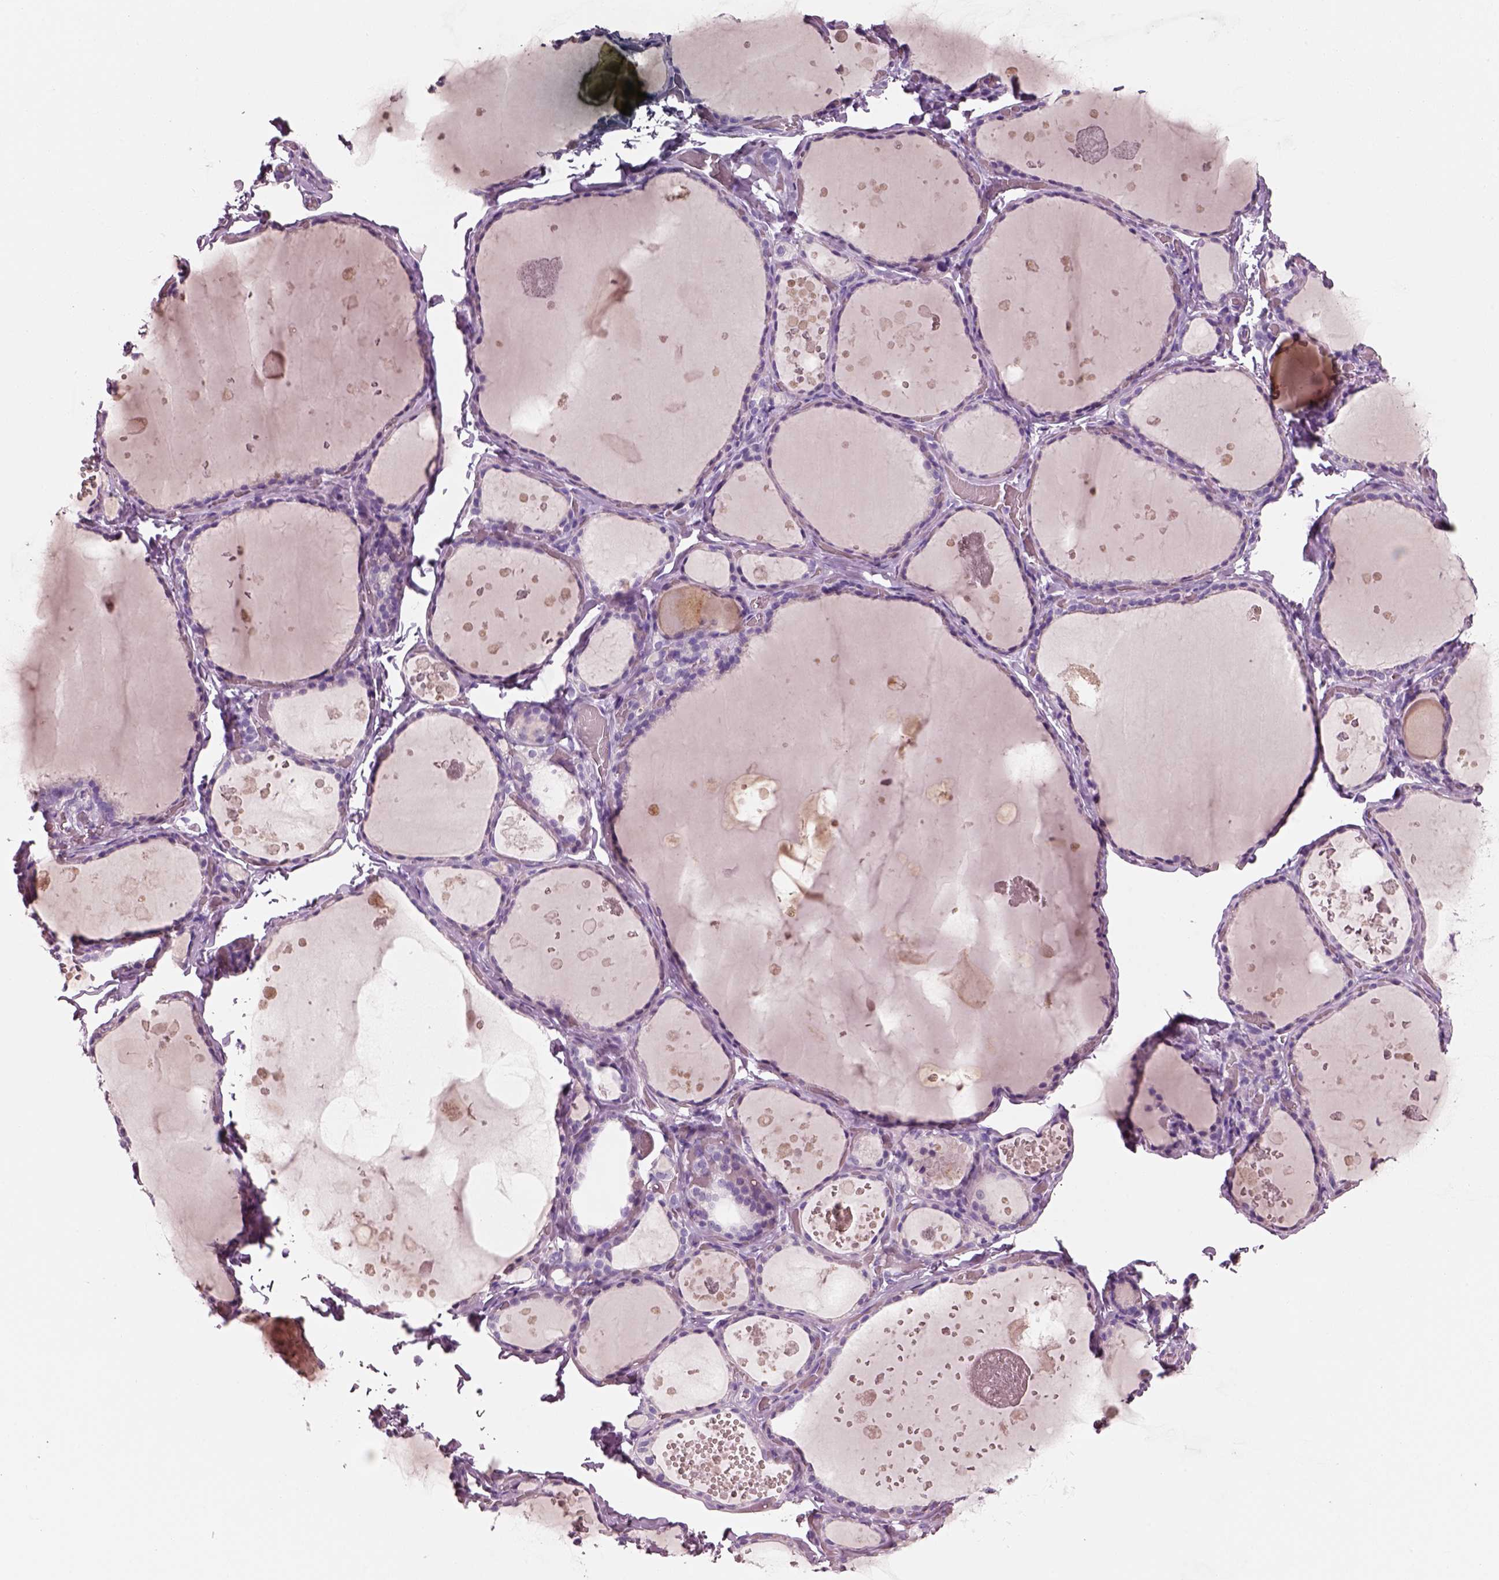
{"staining": {"intensity": "negative", "quantity": "none", "location": "none"}, "tissue": "thyroid gland", "cell_type": "Glandular cells", "image_type": "normal", "snomed": [{"axis": "morphology", "description": "Normal tissue, NOS"}, {"axis": "topography", "description": "Thyroid gland"}], "caption": "Immunohistochemistry (IHC) histopathology image of unremarkable thyroid gland: thyroid gland stained with DAB (3,3'-diaminobenzidine) reveals no significant protein expression in glandular cells.", "gene": "PNOC", "patient": {"sex": "female", "age": 56}}